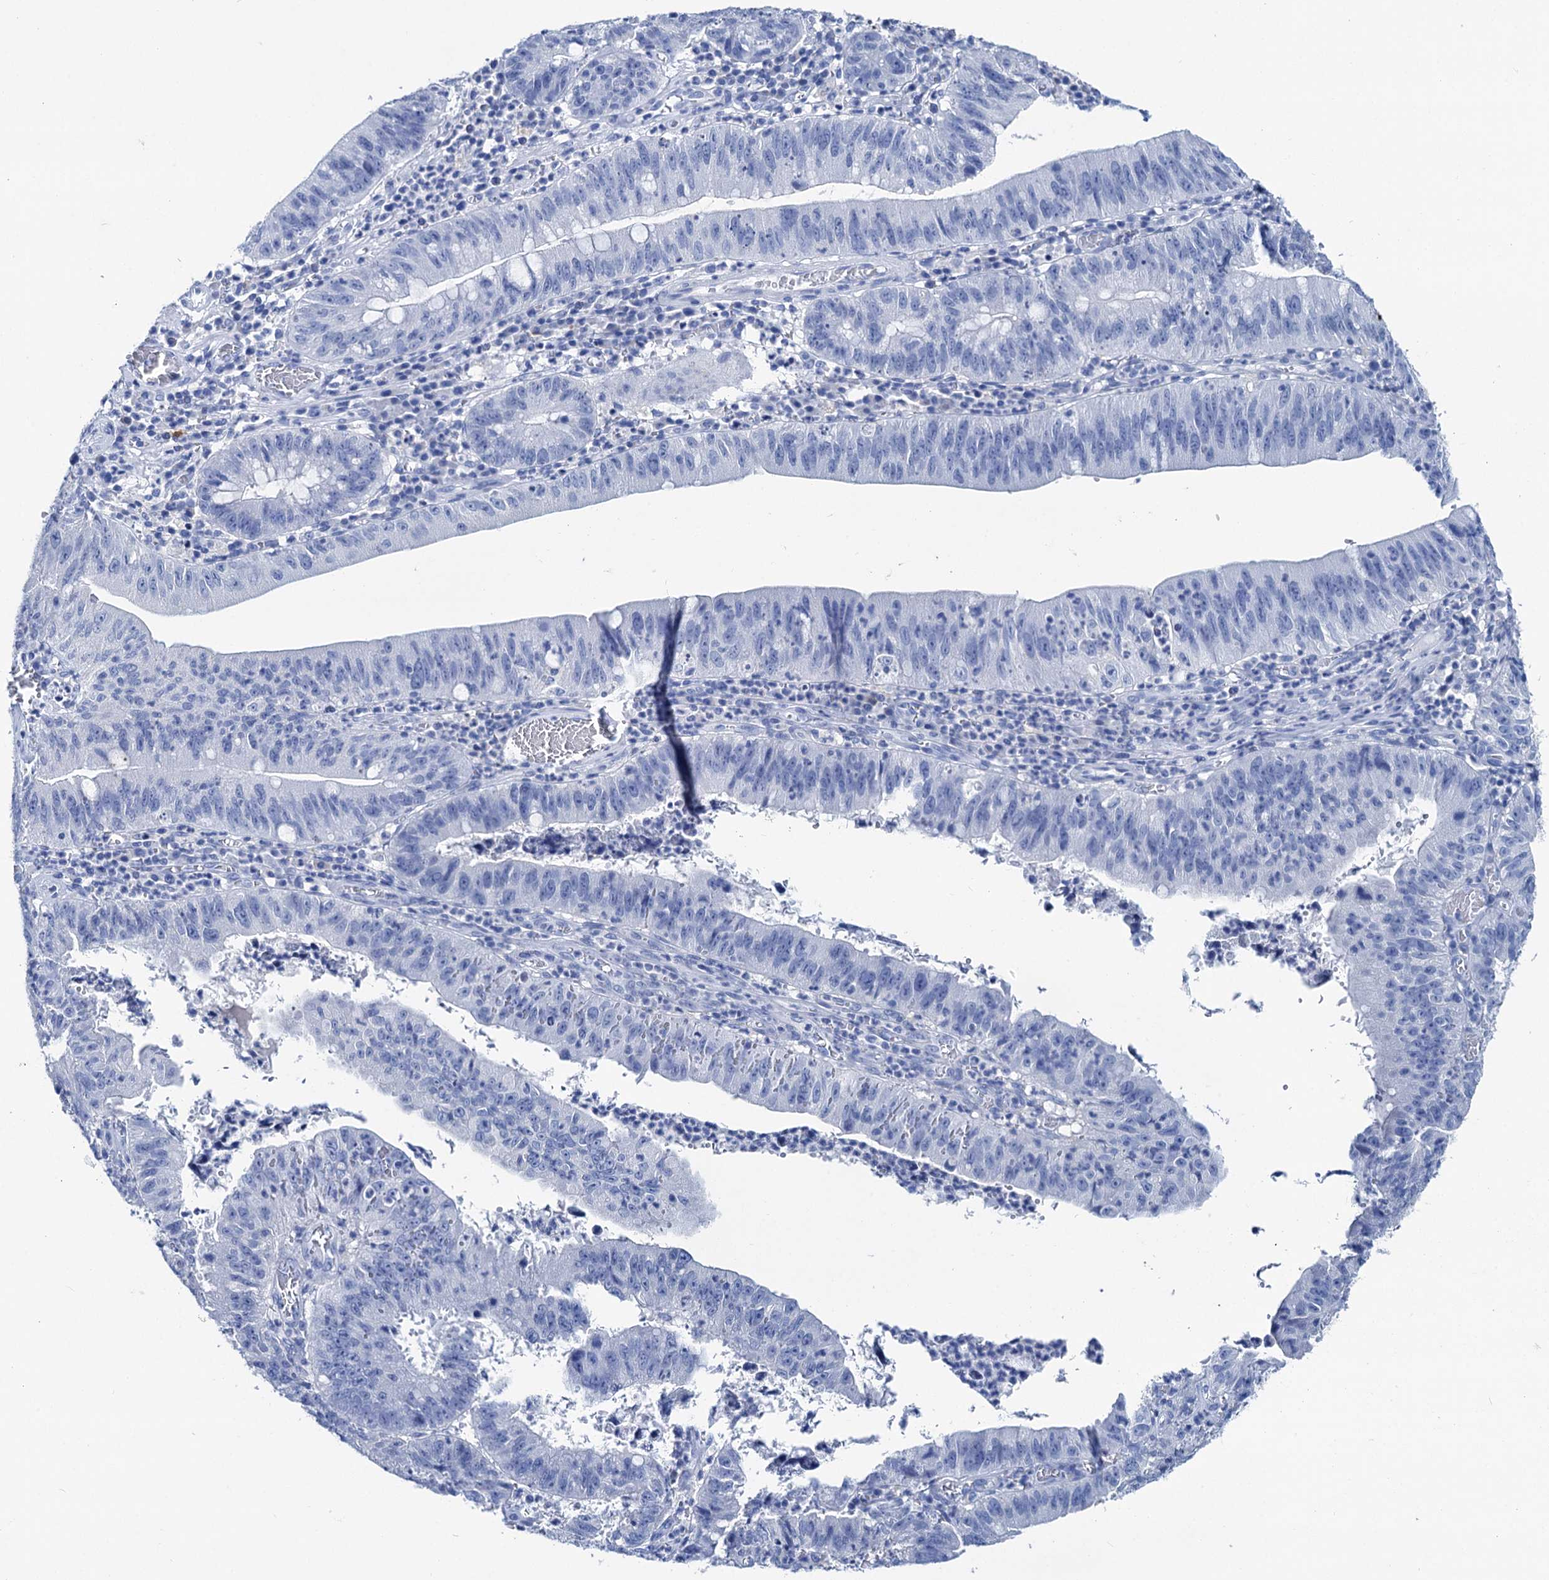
{"staining": {"intensity": "negative", "quantity": "none", "location": "none"}, "tissue": "stomach cancer", "cell_type": "Tumor cells", "image_type": "cancer", "snomed": [{"axis": "morphology", "description": "Adenocarcinoma, NOS"}, {"axis": "topography", "description": "Stomach"}], "caption": "Immunohistochemistry image of human stomach cancer stained for a protein (brown), which displays no positivity in tumor cells.", "gene": "BRINP1", "patient": {"sex": "male", "age": 59}}